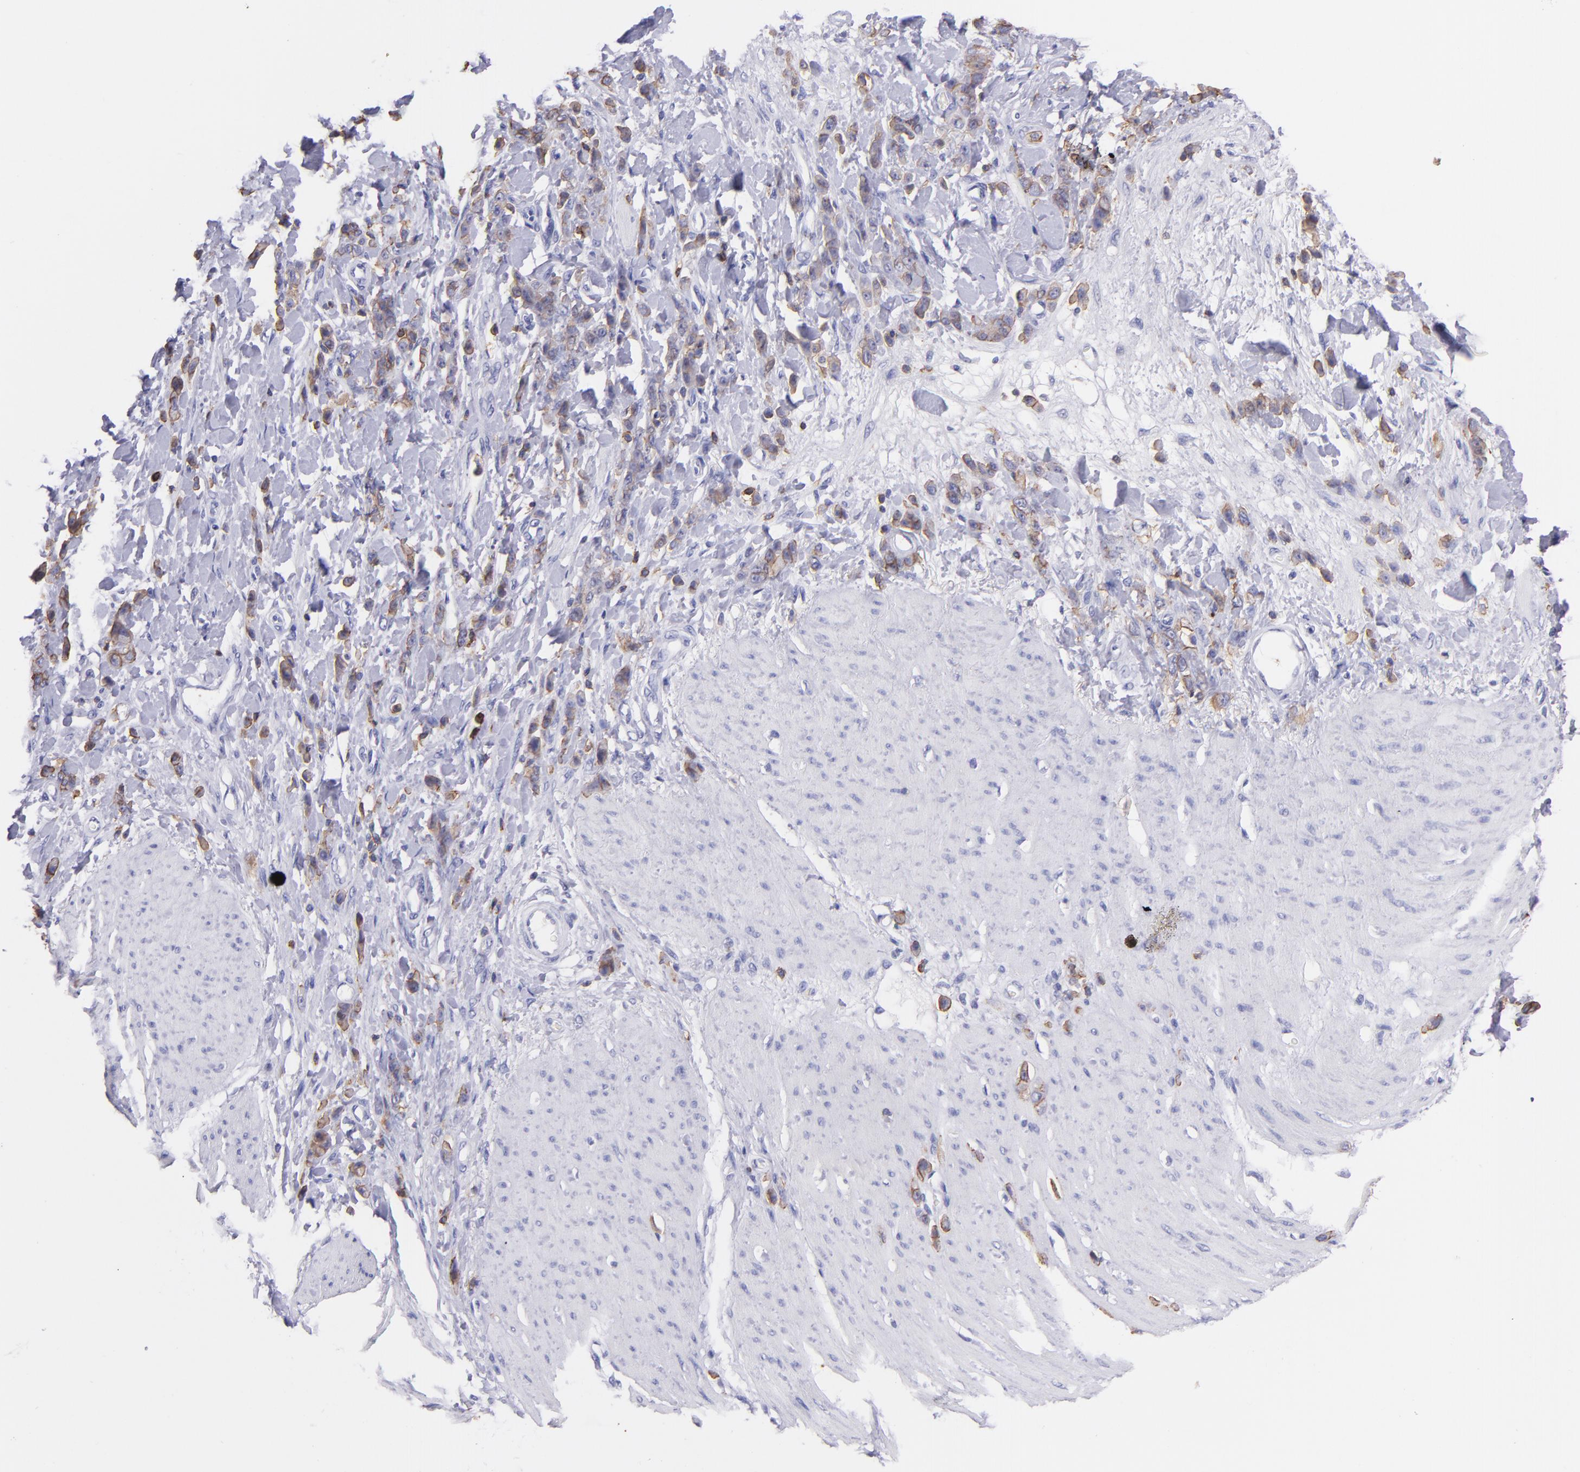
{"staining": {"intensity": "weak", "quantity": "25%-75%", "location": "cytoplasmic/membranous"}, "tissue": "stomach cancer", "cell_type": "Tumor cells", "image_type": "cancer", "snomed": [{"axis": "morphology", "description": "Normal tissue, NOS"}, {"axis": "morphology", "description": "Adenocarcinoma, NOS"}, {"axis": "topography", "description": "Stomach"}], "caption": "IHC histopathology image of neoplastic tissue: adenocarcinoma (stomach) stained using immunohistochemistry (IHC) reveals low levels of weak protein expression localized specifically in the cytoplasmic/membranous of tumor cells, appearing as a cytoplasmic/membranous brown color.", "gene": "SPN", "patient": {"sex": "male", "age": 82}}